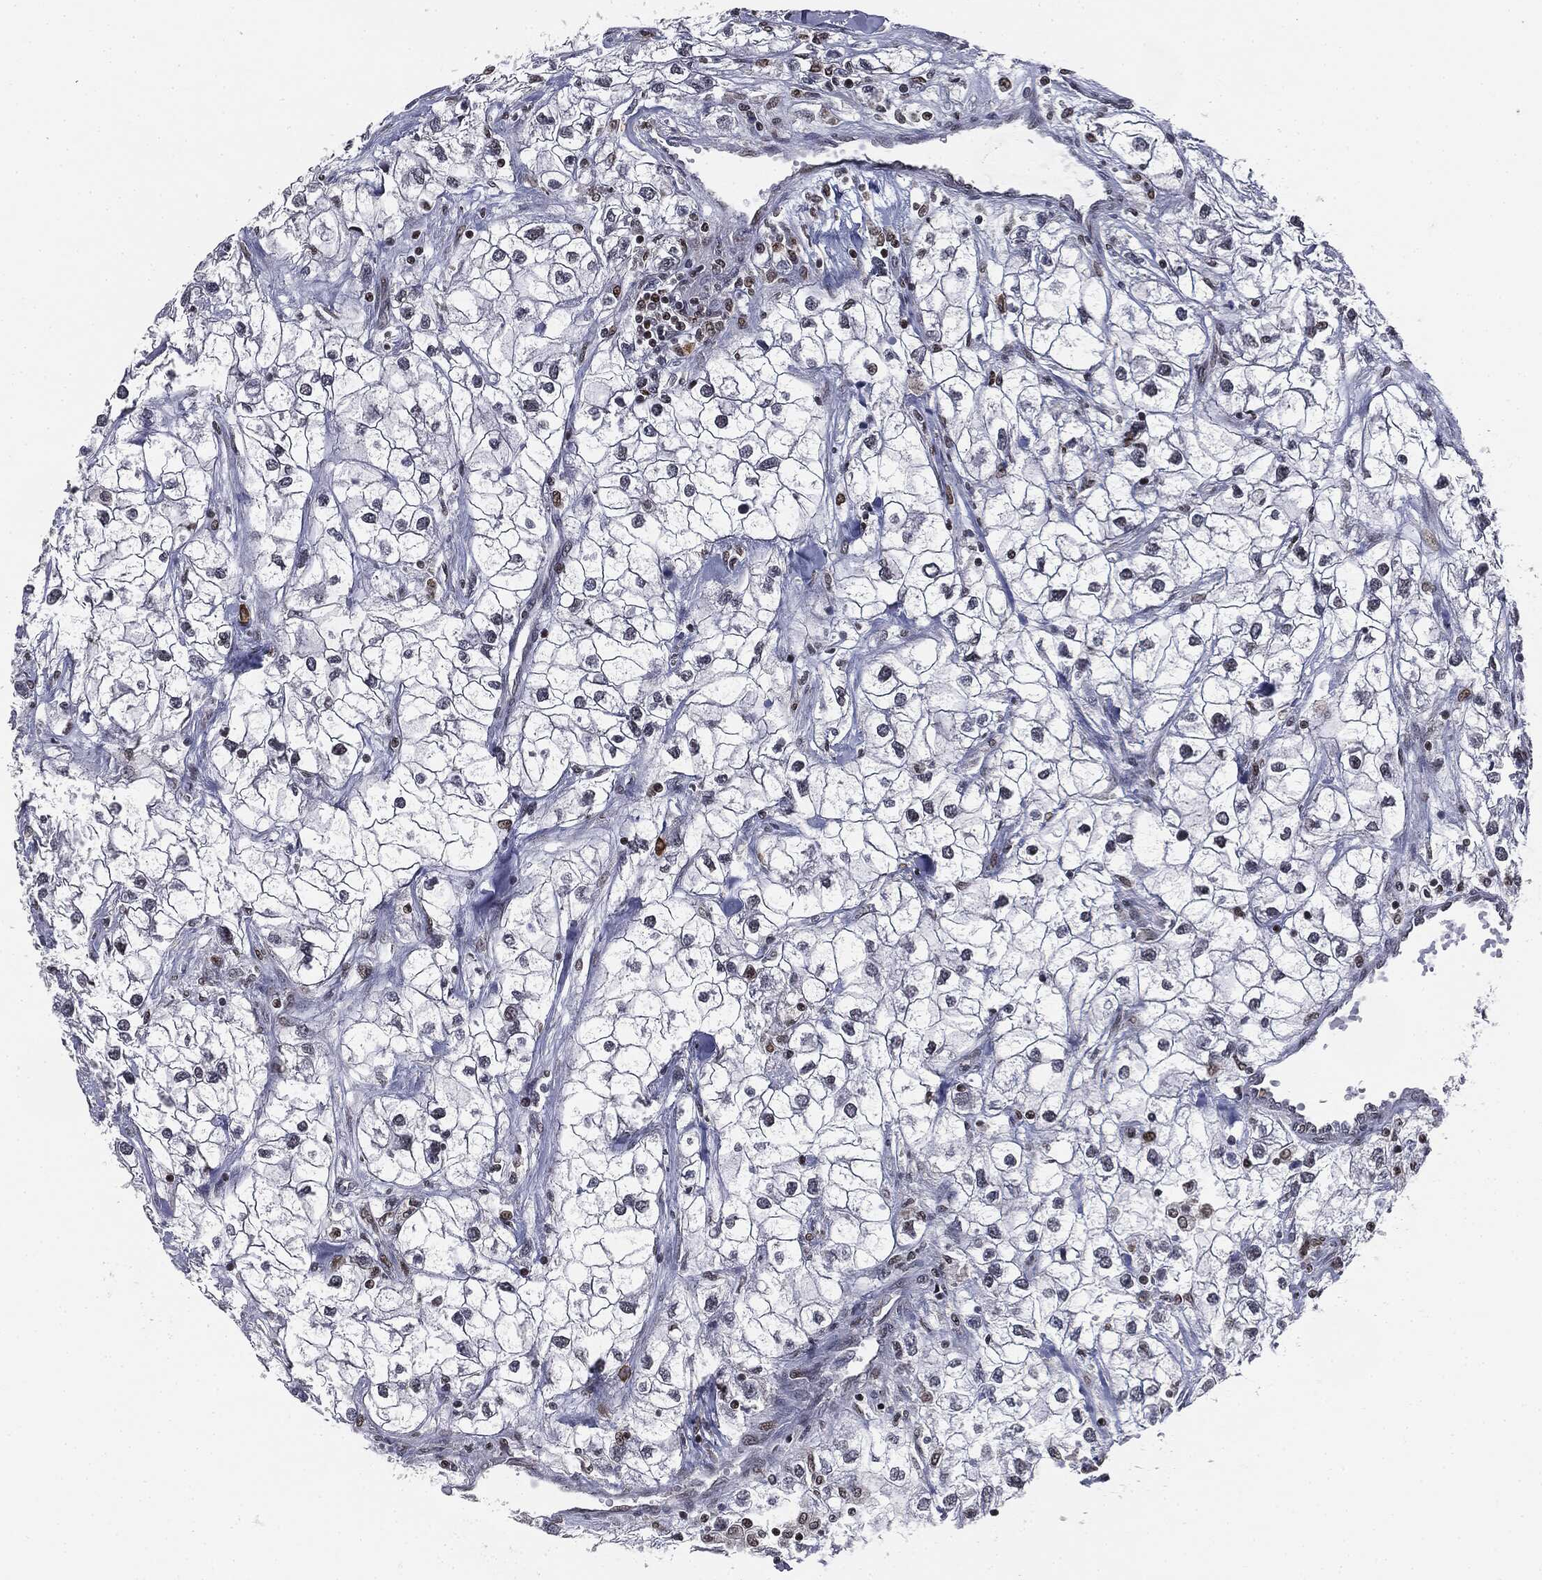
{"staining": {"intensity": "weak", "quantity": "<25%", "location": "nuclear"}, "tissue": "renal cancer", "cell_type": "Tumor cells", "image_type": "cancer", "snomed": [{"axis": "morphology", "description": "Adenocarcinoma, NOS"}, {"axis": "topography", "description": "Kidney"}], "caption": "An immunohistochemistry (IHC) photomicrograph of renal cancer (adenocarcinoma) is shown. There is no staining in tumor cells of renal cancer (adenocarcinoma).", "gene": "TBC1D22A", "patient": {"sex": "male", "age": 59}}